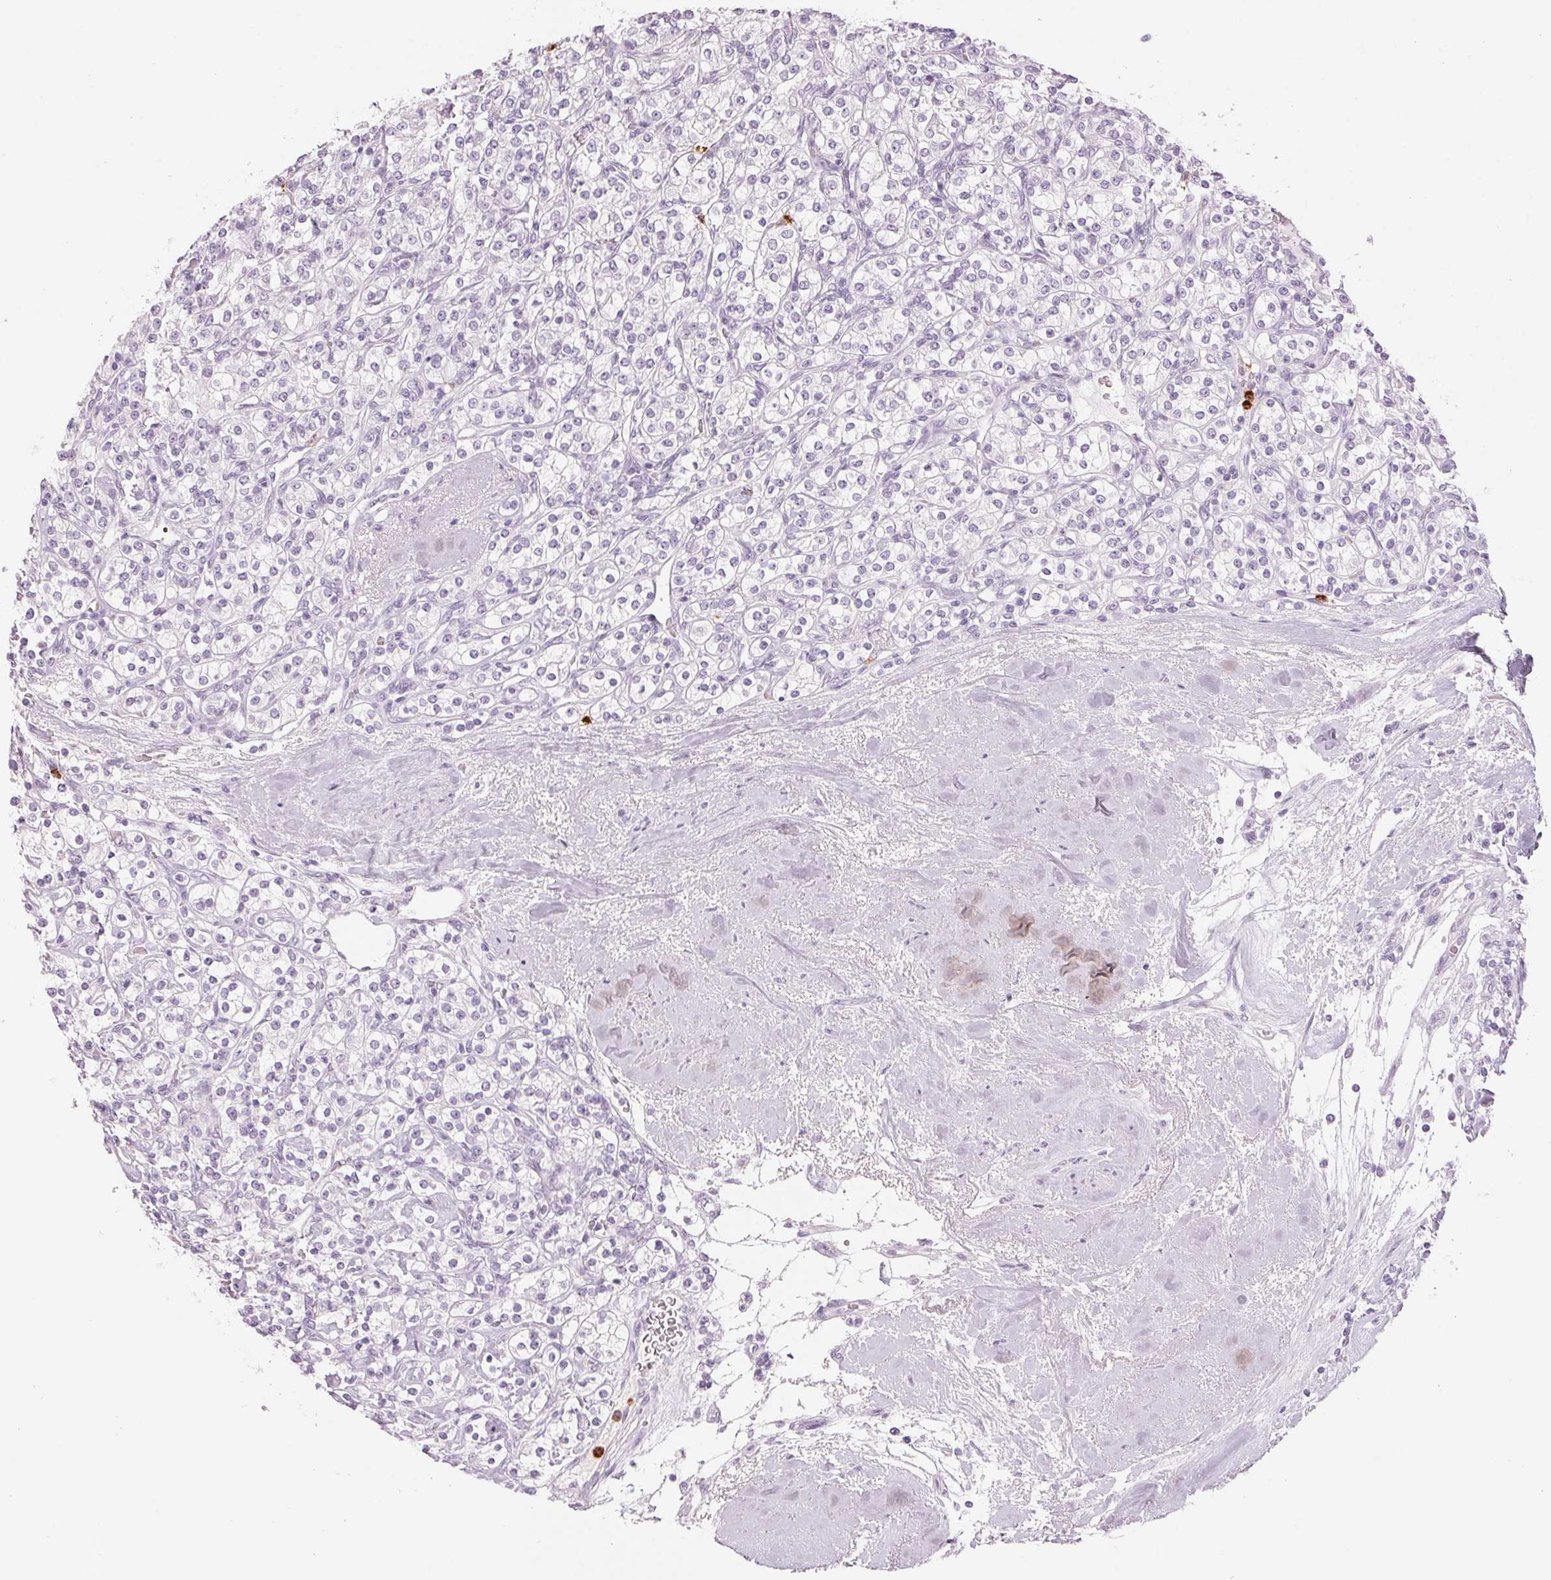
{"staining": {"intensity": "negative", "quantity": "none", "location": "none"}, "tissue": "renal cancer", "cell_type": "Tumor cells", "image_type": "cancer", "snomed": [{"axis": "morphology", "description": "Adenocarcinoma, NOS"}, {"axis": "topography", "description": "Kidney"}], "caption": "Tumor cells are negative for protein expression in human adenocarcinoma (renal). (DAB immunohistochemistry (IHC), high magnification).", "gene": "KLK7", "patient": {"sex": "male", "age": 77}}